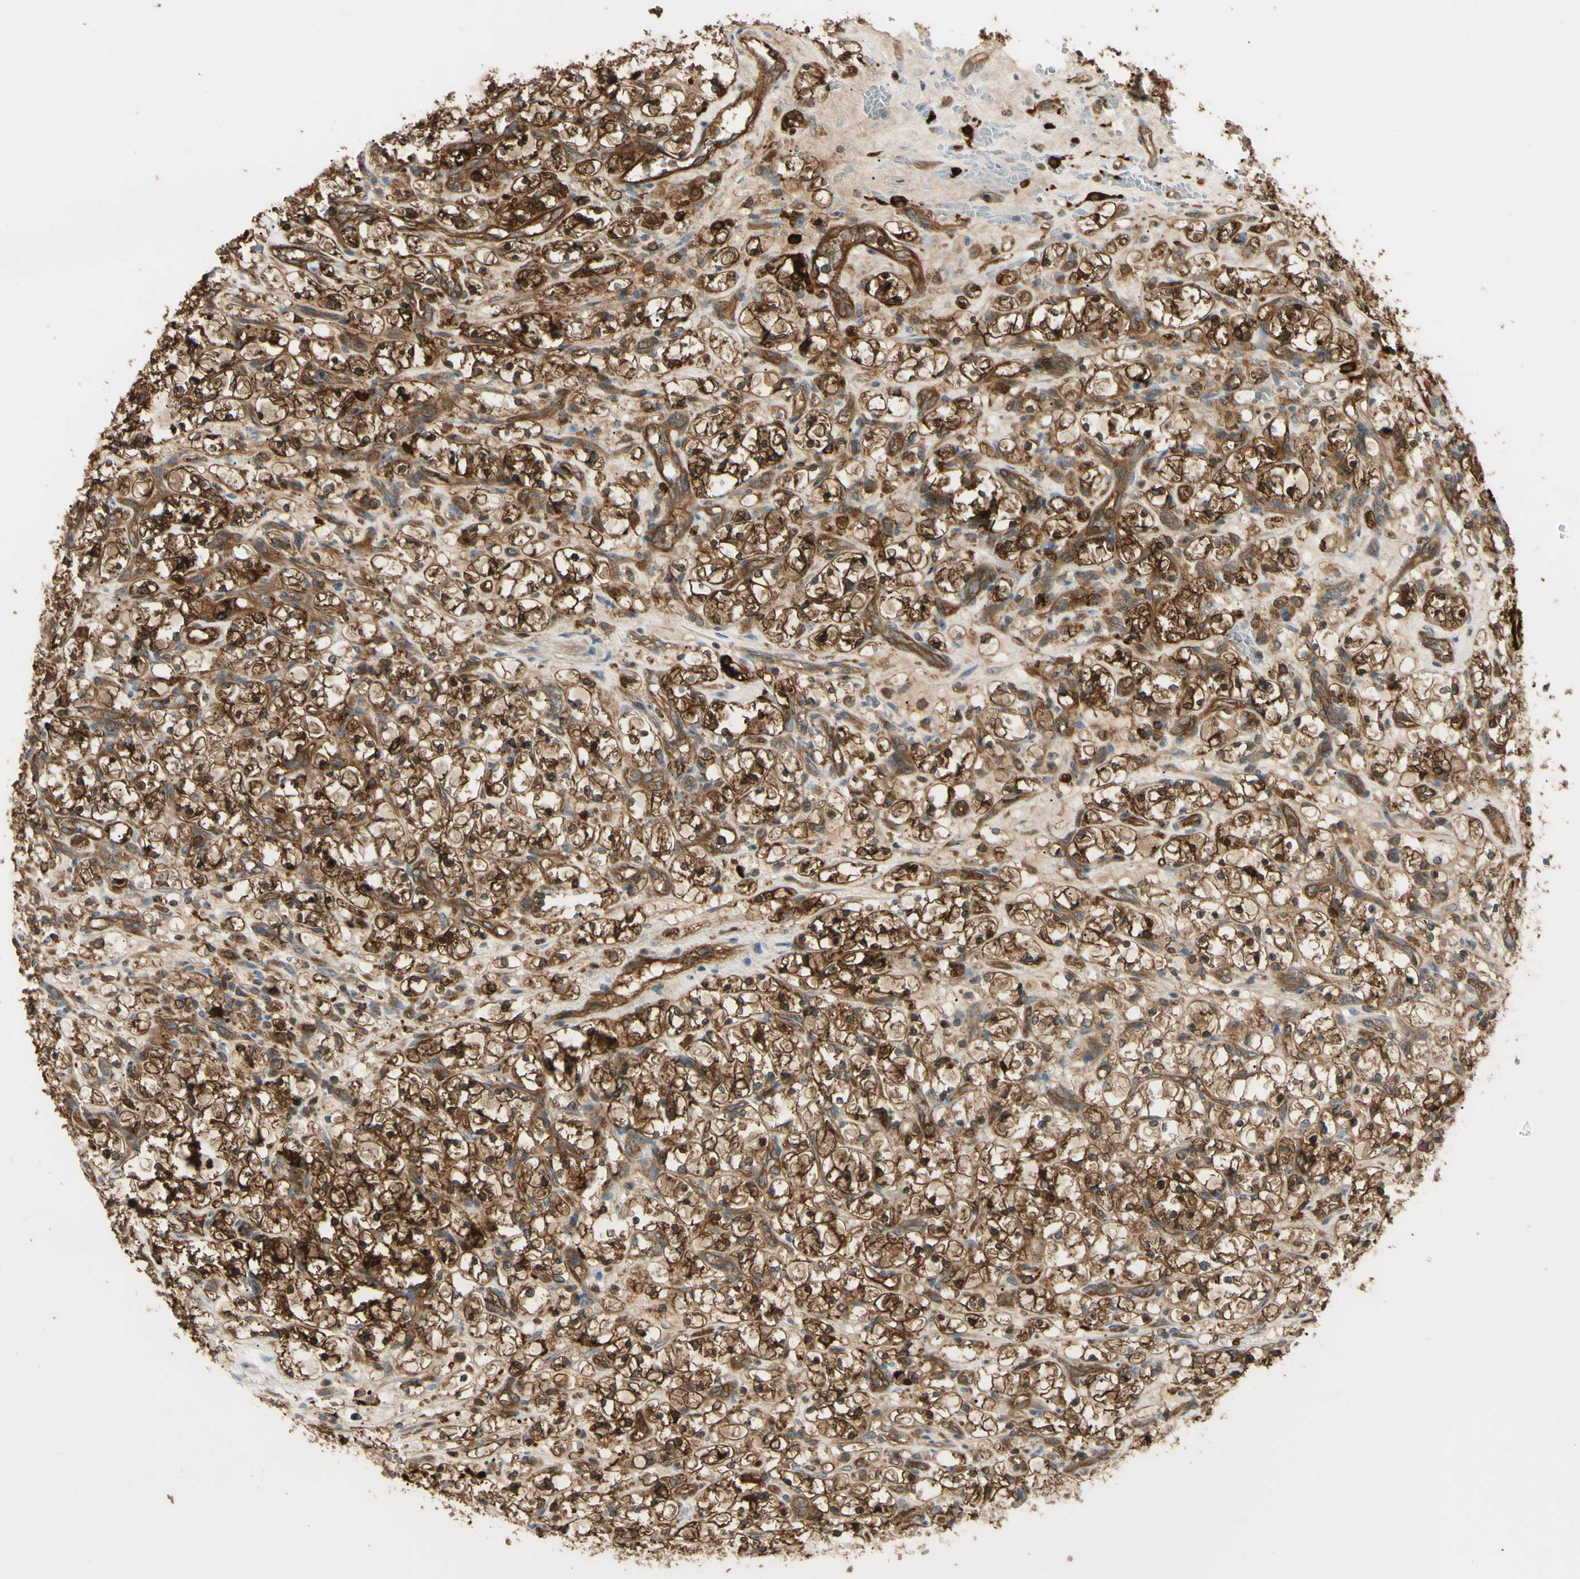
{"staining": {"intensity": "strong", "quantity": ">75%", "location": "cytoplasmic/membranous"}, "tissue": "renal cancer", "cell_type": "Tumor cells", "image_type": "cancer", "snomed": [{"axis": "morphology", "description": "Adenocarcinoma, NOS"}, {"axis": "topography", "description": "Kidney"}], "caption": "The histopathology image reveals staining of renal adenocarcinoma, revealing strong cytoplasmic/membranous protein staining (brown color) within tumor cells.", "gene": "PTPN12", "patient": {"sex": "female", "age": 69}}